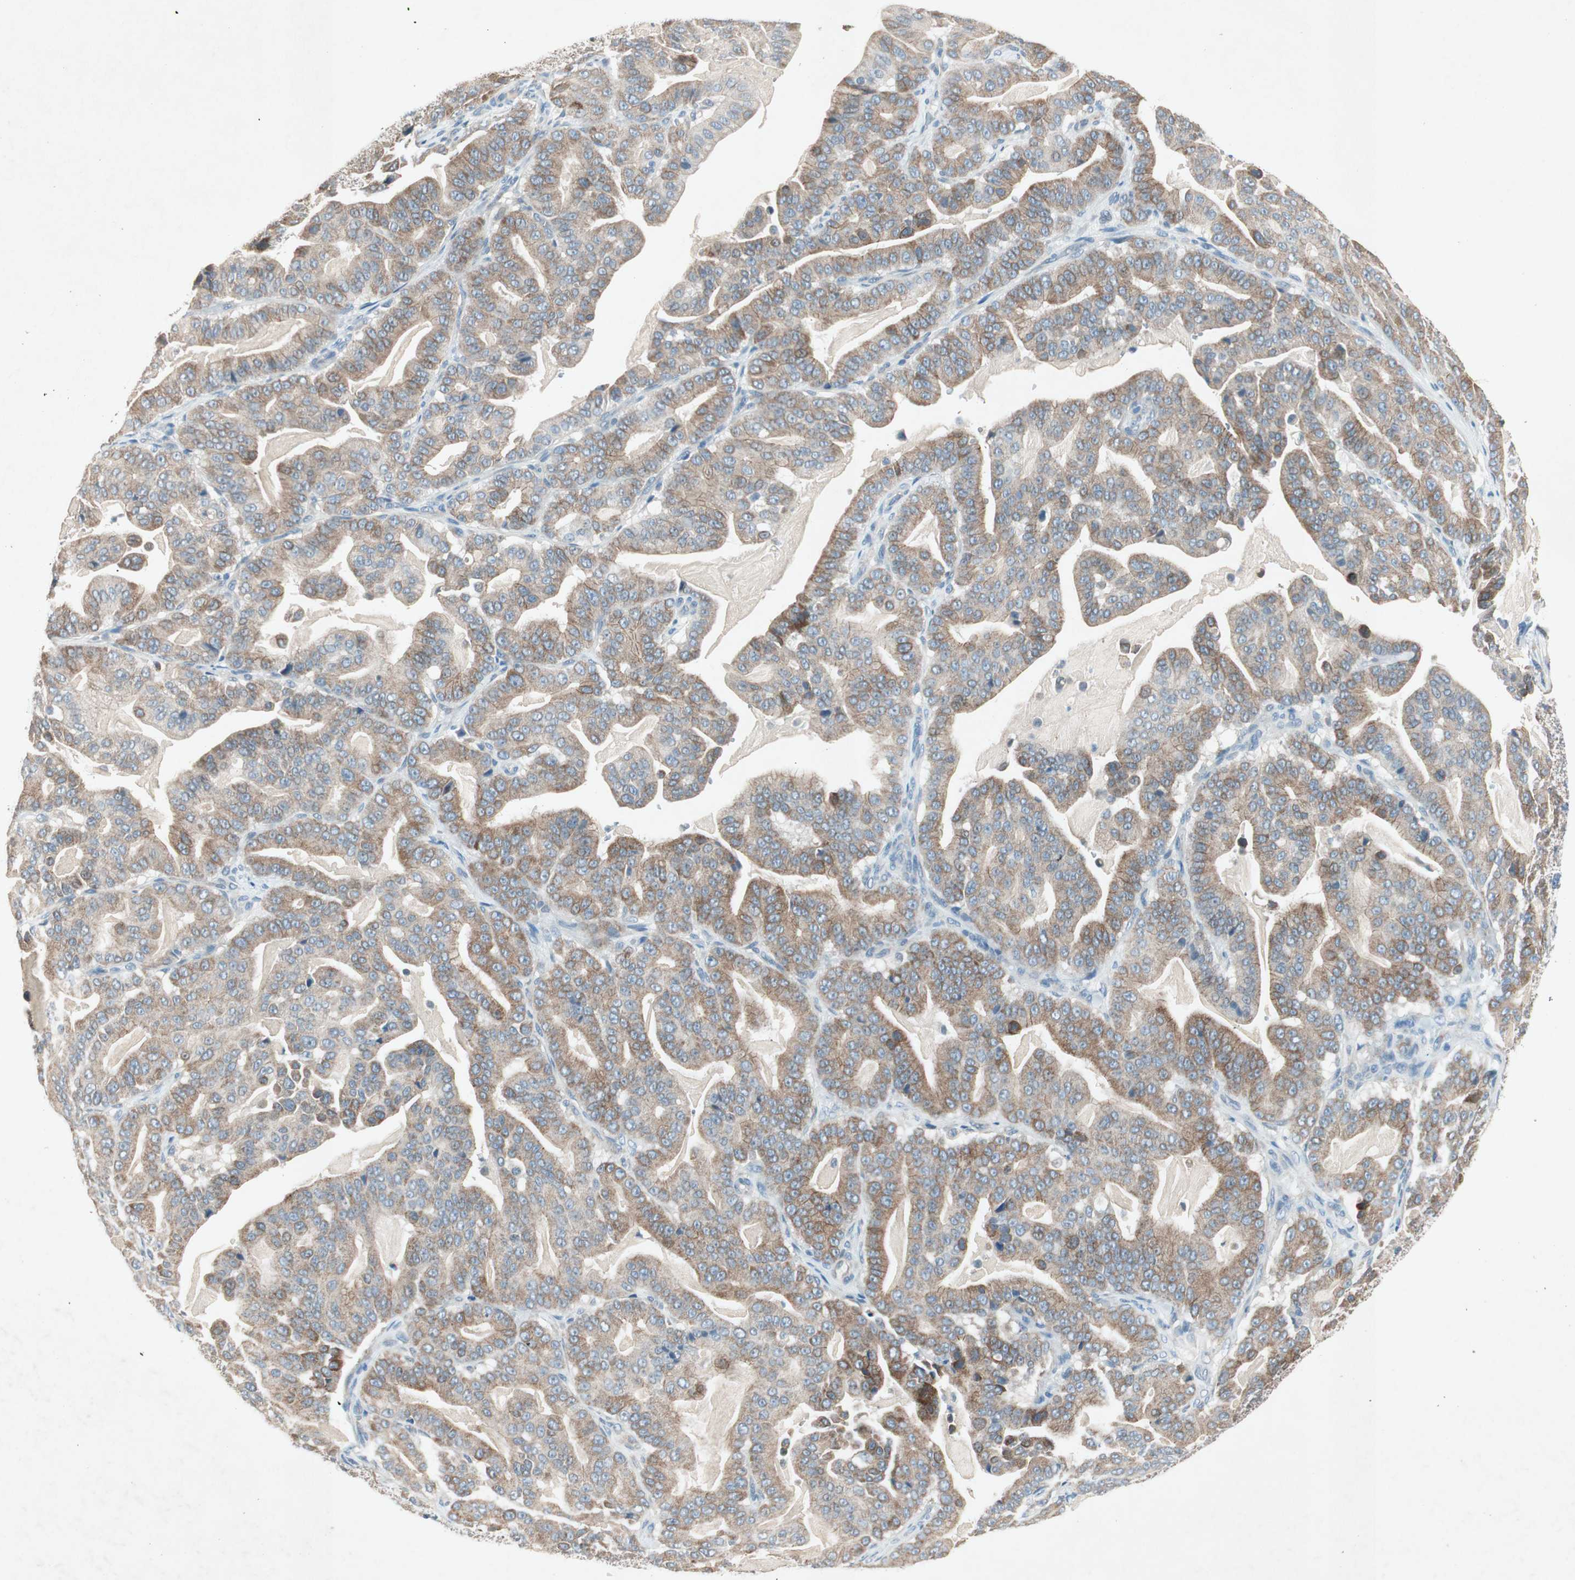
{"staining": {"intensity": "weak", "quantity": ">75%", "location": "cytoplasmic/membranous"}, "tissue": "pancreatic cancer", "cell_type": "Tumor cells", "image_type": "cancer", "snomed": [{"axis": "morphology", "description": "Adenocarcinoma, NOS"}, {"axis": "topography", "description": "Pancreas"}], "caption": "Immunohistochemical staining of human pancreatic cancer (adenocarcinoma) exhibits low levels of weak cytoplasmic/membranous positivity in approximately >75% of tumor cells.", "gene": "NKAIN1", "patient": {"sex": "male", "age": 63}}